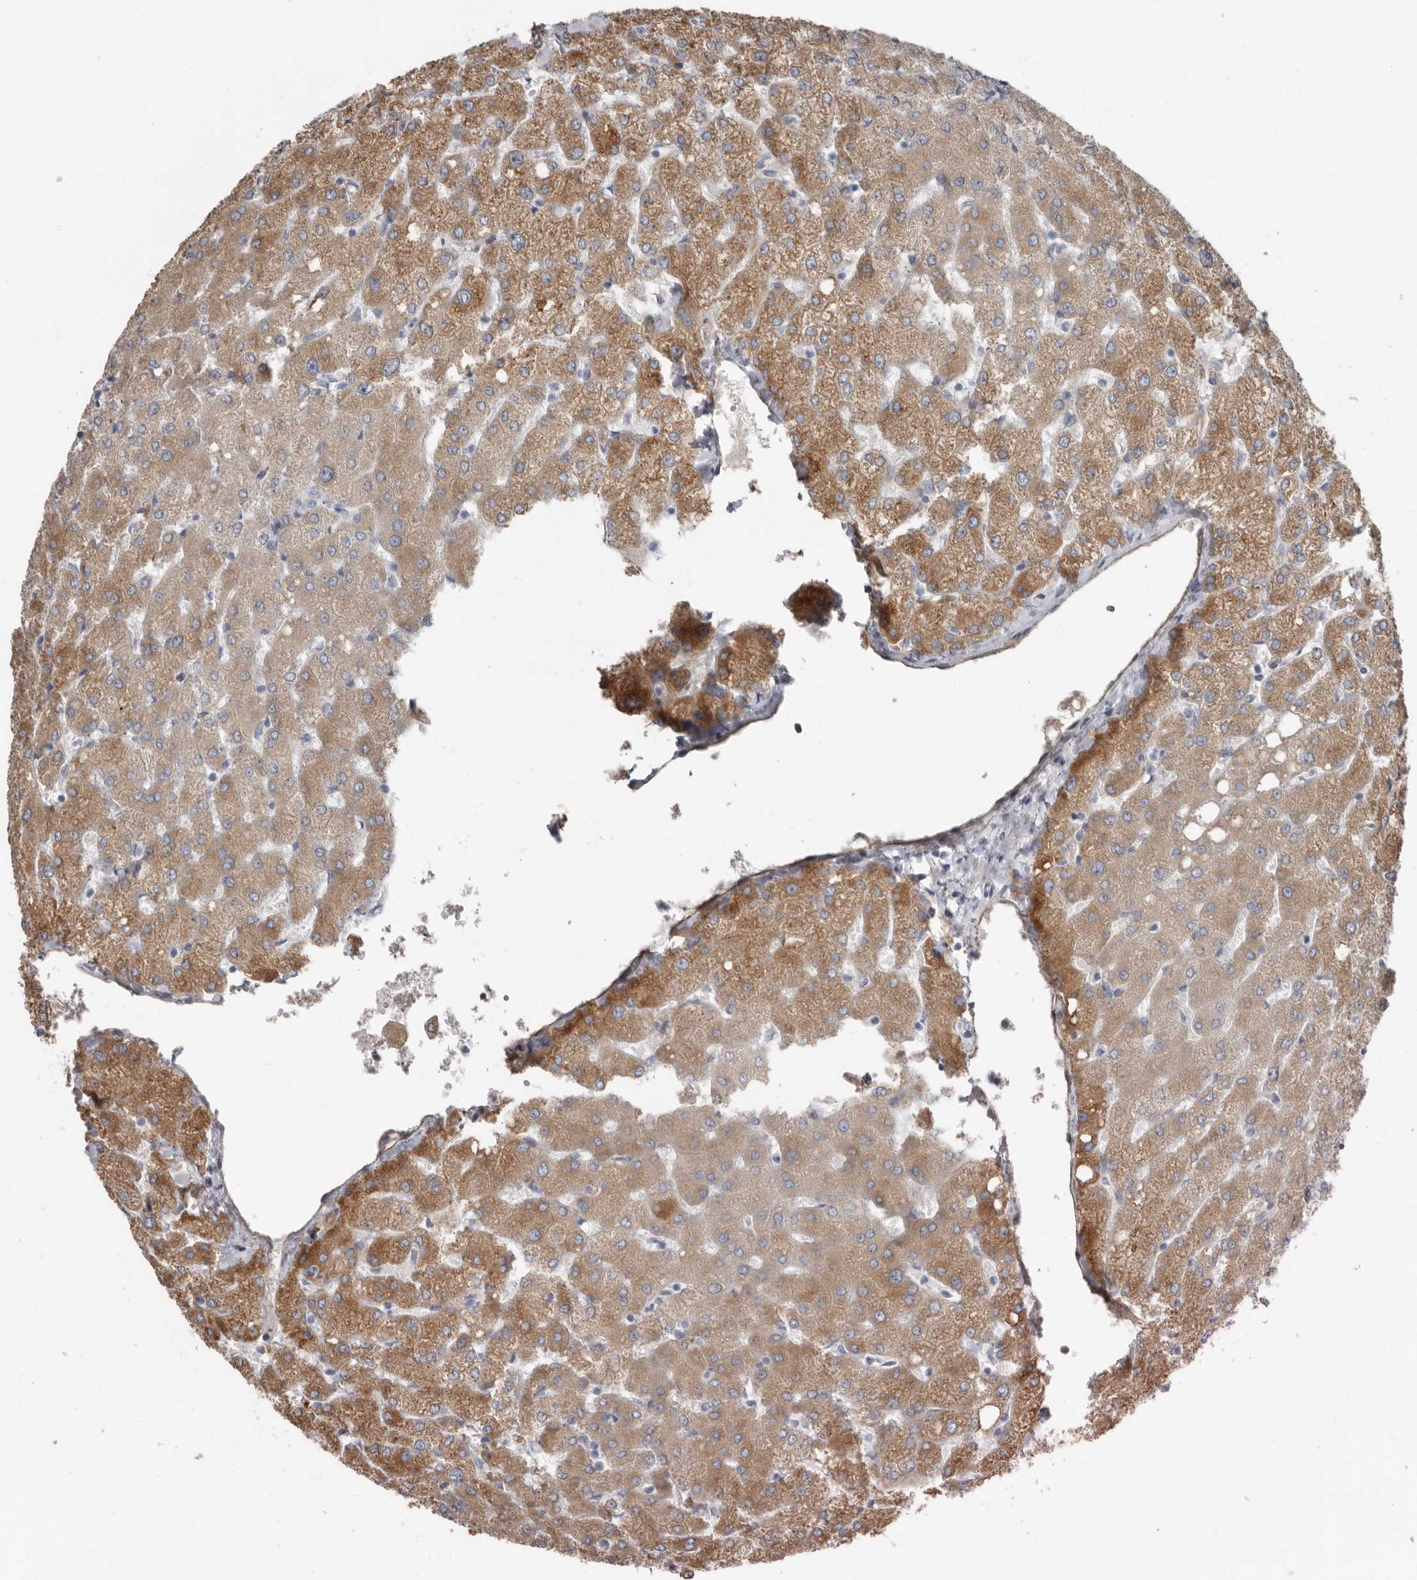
{"staining": {"intensity": "negative", "quantity": "none", "location": "none"}, "tissue": "liver", "cell_type": "Cholangiocytes", "image_type": "normal", "snomed": [{"axis": "morphology", "description": "Normal tissue, NOS"}, {"axis": "topography", "description": "Liver"}], "caption": "DAB (3,3'-diaminobenzidine) immunohistochemical staining of unremarkable human liver exhibits no significant staining in cholangiocytes. (Brightfield microscopy of DAB IHC at high magnification).", "gene": "ZNF114", "patient": {"sex": "female", "age": 54}}